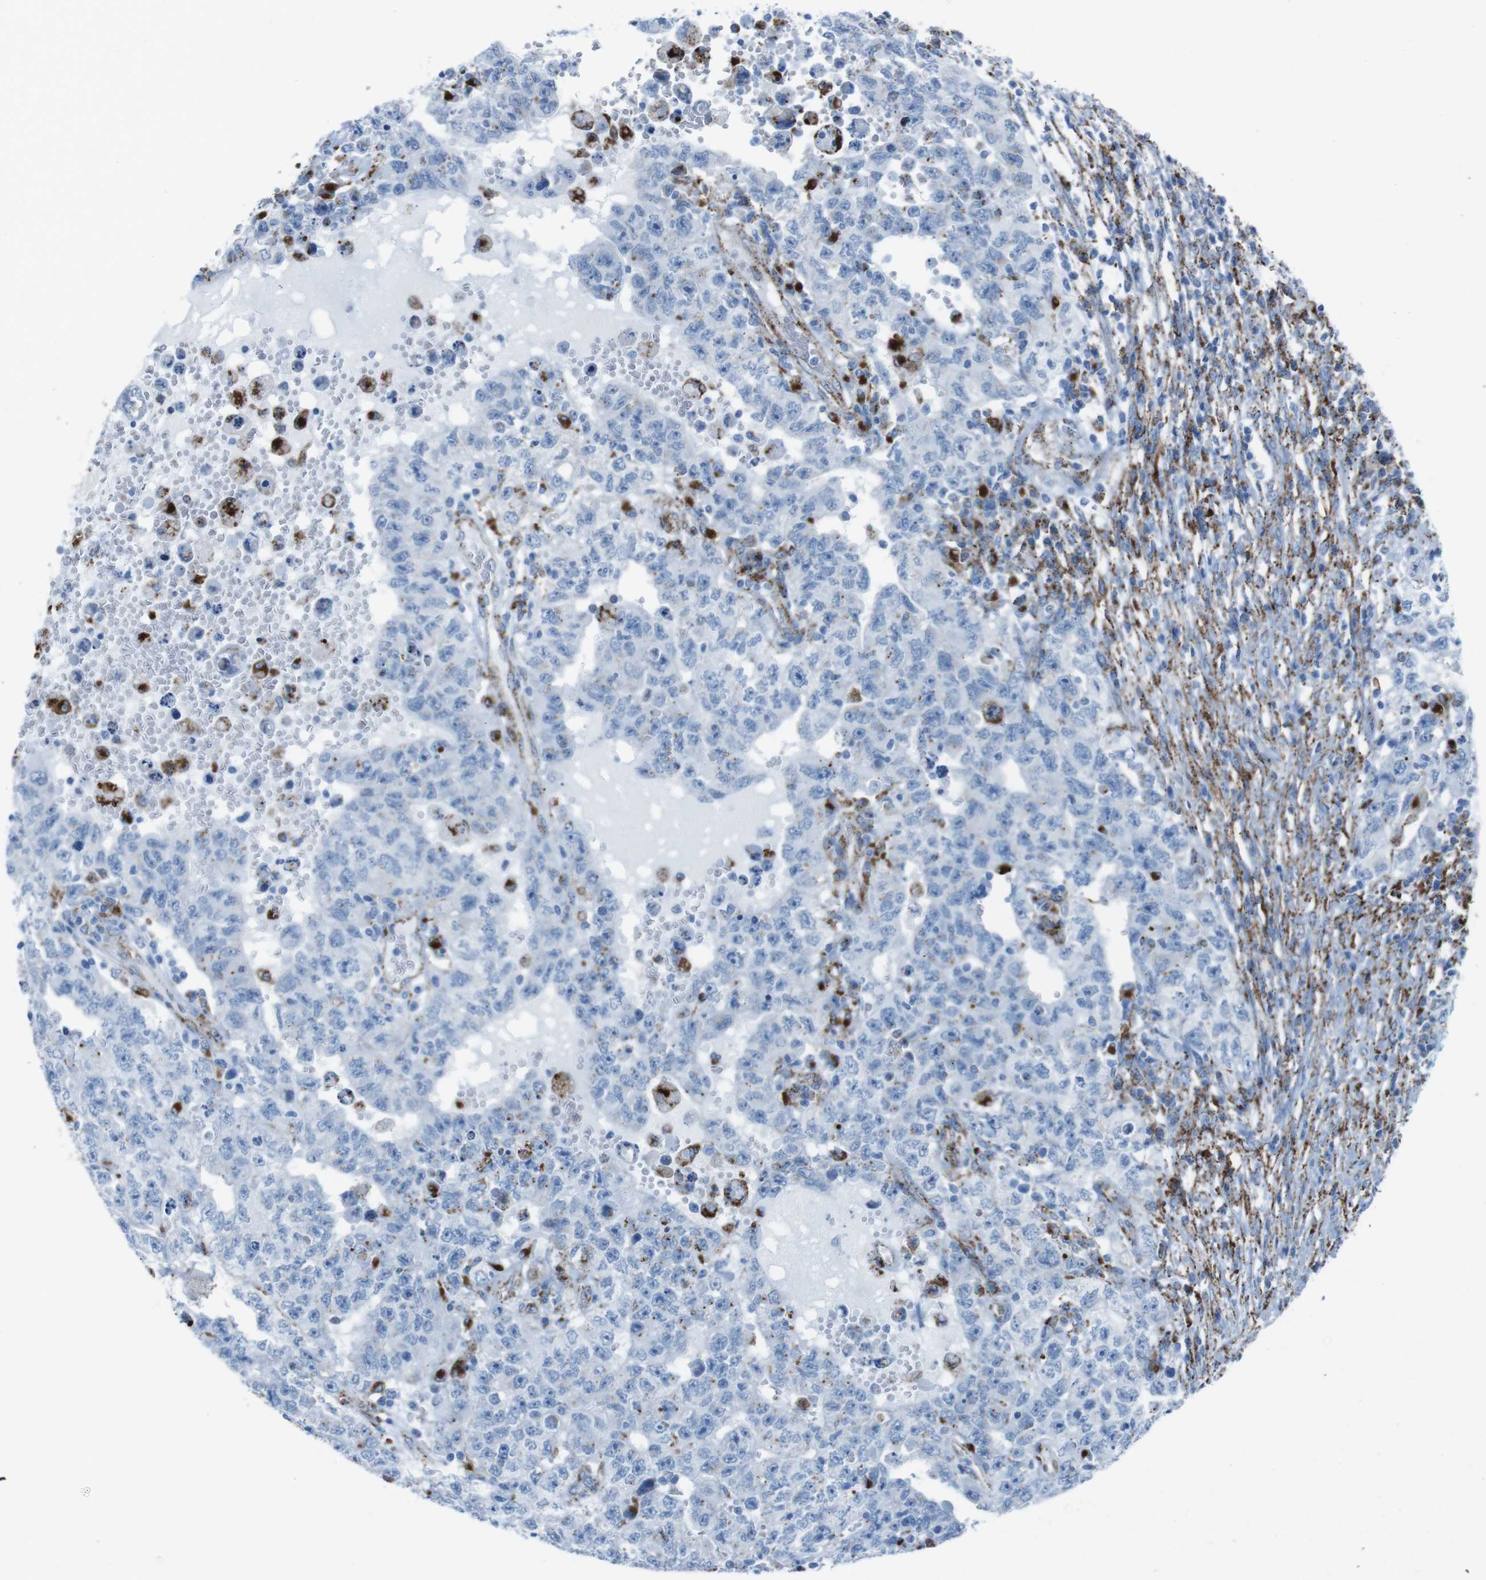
{"staining": {"intensity": "moderate", "quantity": "<25%", "location": "cytoplasmic/membranous"}, "tissue": "testis cancer", "cell_type": "Tumor cells", "image_type": "cancer", "snomed": [{"axis": "morphology", "description": "Carcinoma, Embryonal, NOS"}, {"axis": "topography", "description": "Testis"}], "caption": "The image reveals a brown stain indicating the presence of a protein in the cytoplasmic/membranous of tumor cells in testis cancer. The protein of interest is shown in brown color, while the nuclei are stained blue.", "gene": "SCARB2", "patient": {"sex": "male", "age": 26}}